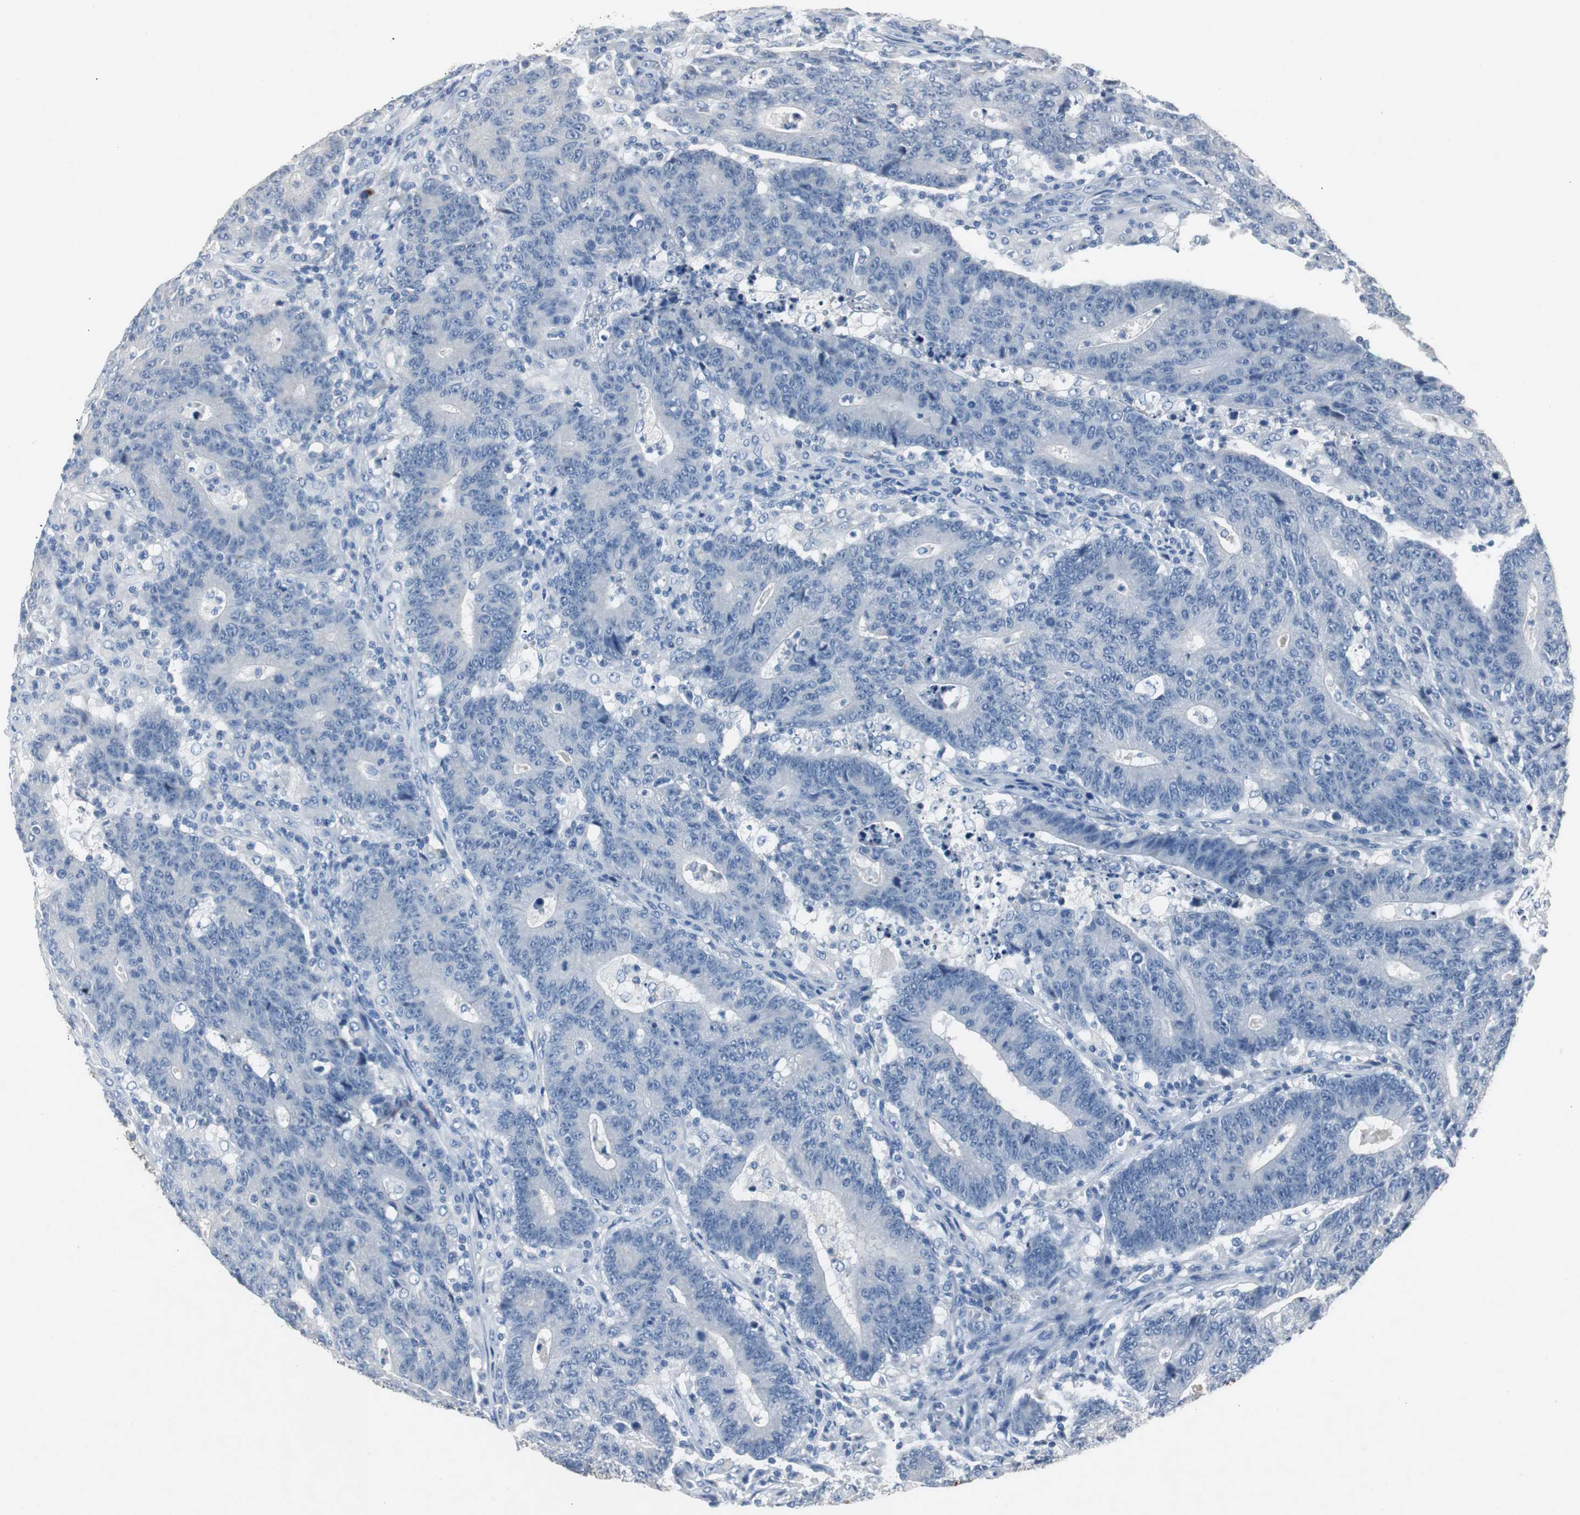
{"staining": {"intensity": "negative", "quantity": "none", "location": "none"}, "tissue": "colorectal cancer", "cell_type": "Tumor cells", "image_type": "cancer", "snomed": [{"axis": "morphology", "description": "Normal tissue, NOS"}, {"axis": "morphology", "description": "Adenocarcinoma, NOS"}, {"axis": "topography", "description": "Colon"}], "caption": "High magnification brightfield microscopy of colorectal cancer stained with DAB (brown) and counterstained with hematoxylin (blue): tumor cells show no significant expression.", "gene": "LRP2", "patient": {"sex": "female", "age": 75}}